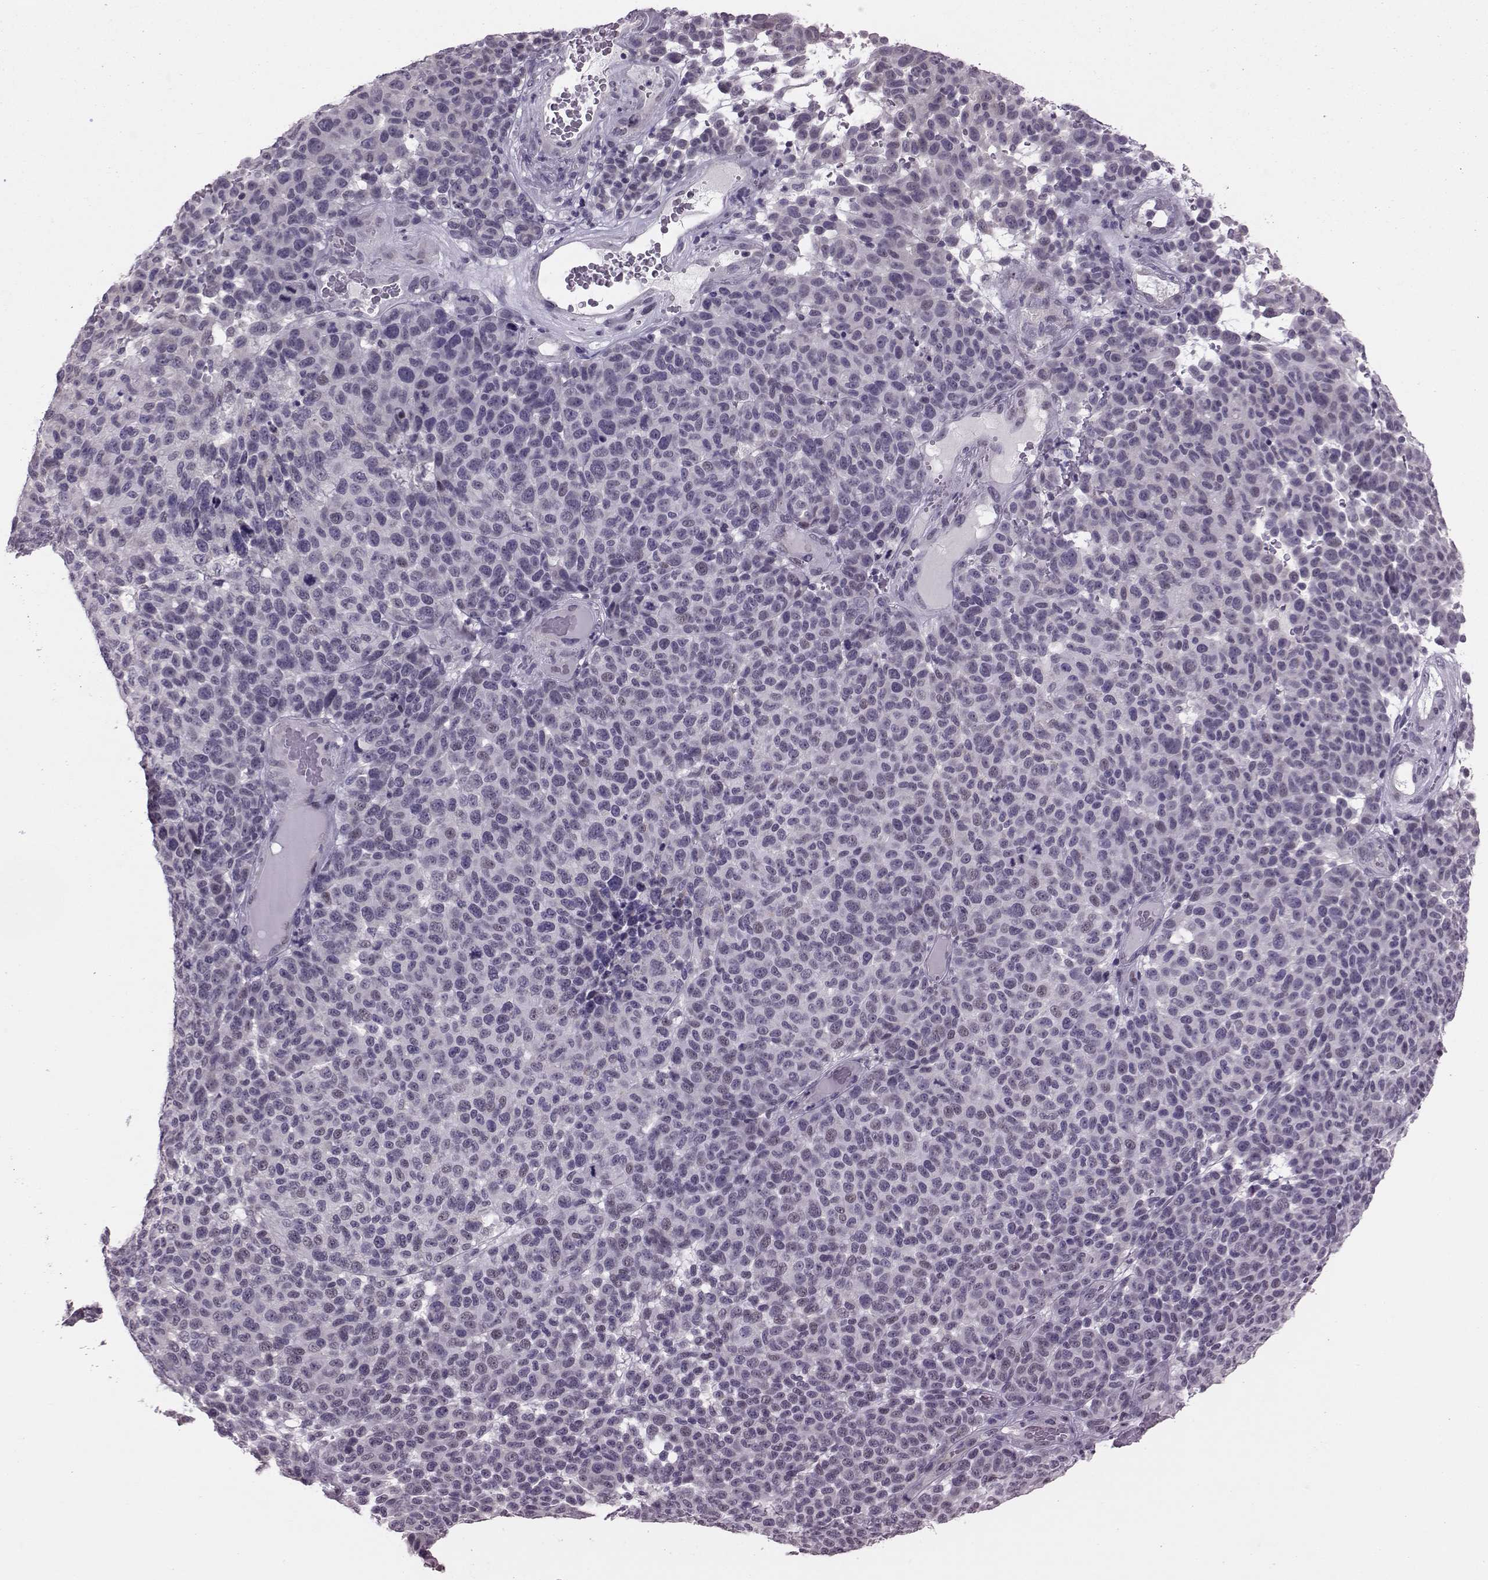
{"staining": {"intensity": "negative", "quantity": "none", "location": "none"}, "tissue": "melanoma", "cell_type": "Tumor cells", "image_type": "cancer", "snomed": [{"axis": "morphology", "description": "Malignant melanoma, NOS"}, {"axis": "topography", "description": "Skin"}], "caption": "Immunohistochemical staining of human melanoma demonstrates no significant expression in tumor cells.", "gene": "DNAAF1", "patient": {"sex": "male", "age": 59}}